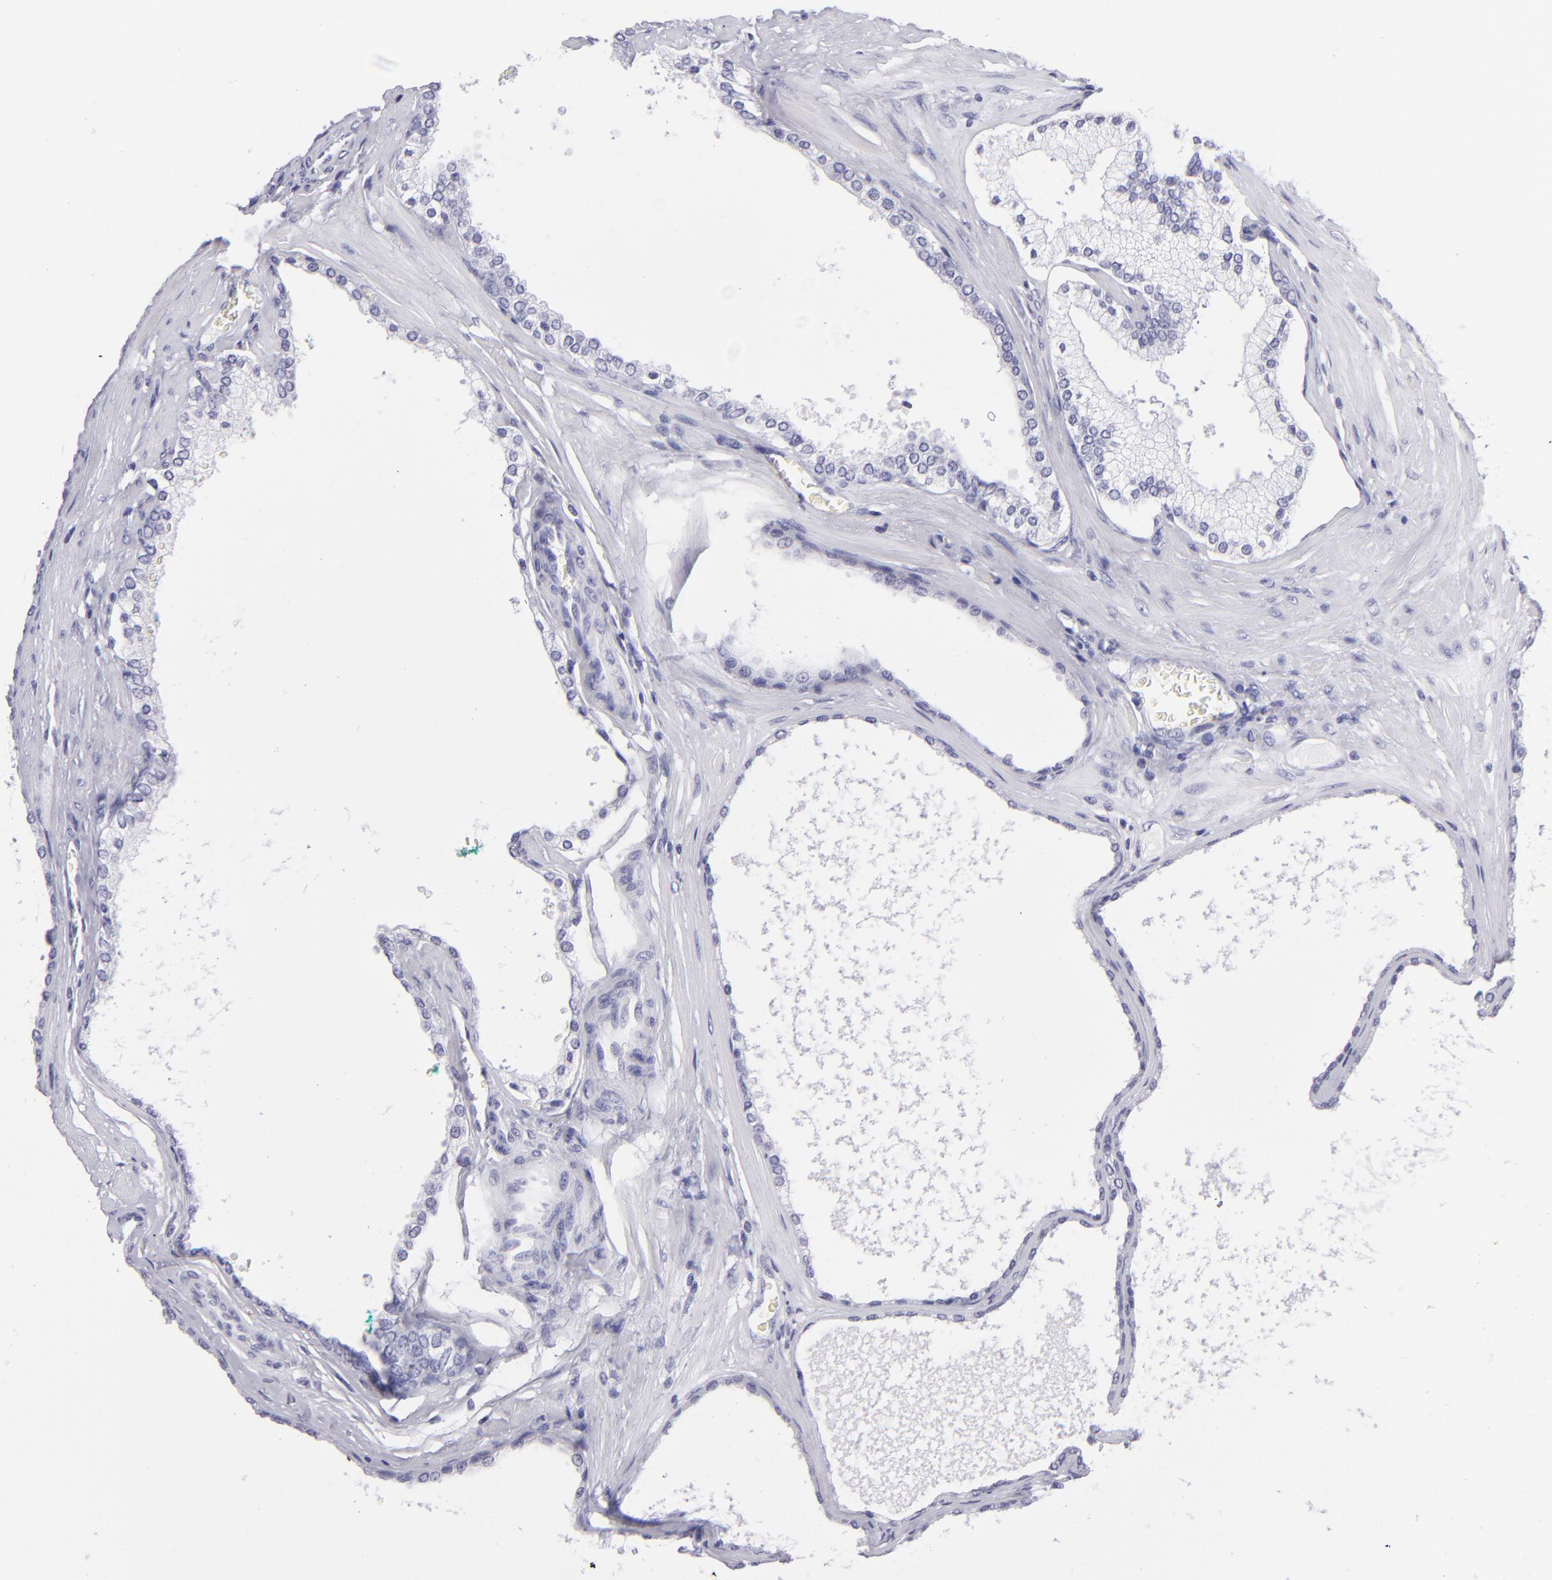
{"staining": {"intensity": "negative", "quantity": "none", "location": "none"}, "tissue": "prostate cancer", "cell_type": "Tumor cells", "image_type": "cancer", "snomed": [{"axis": "morphology", "description": "Adenocarcinoma, High grade"}, {"axis": "topography", "description": "Prostate"}], "caption": "Tumor cells are negative for brown protein staining in prostate high-grade adenocarcinoma. (DAB immunohistochemistry (IHC) with hematoxylin counter stain).", "gene": "PVALB", "patient": {"sex": "male", "age": 71}}